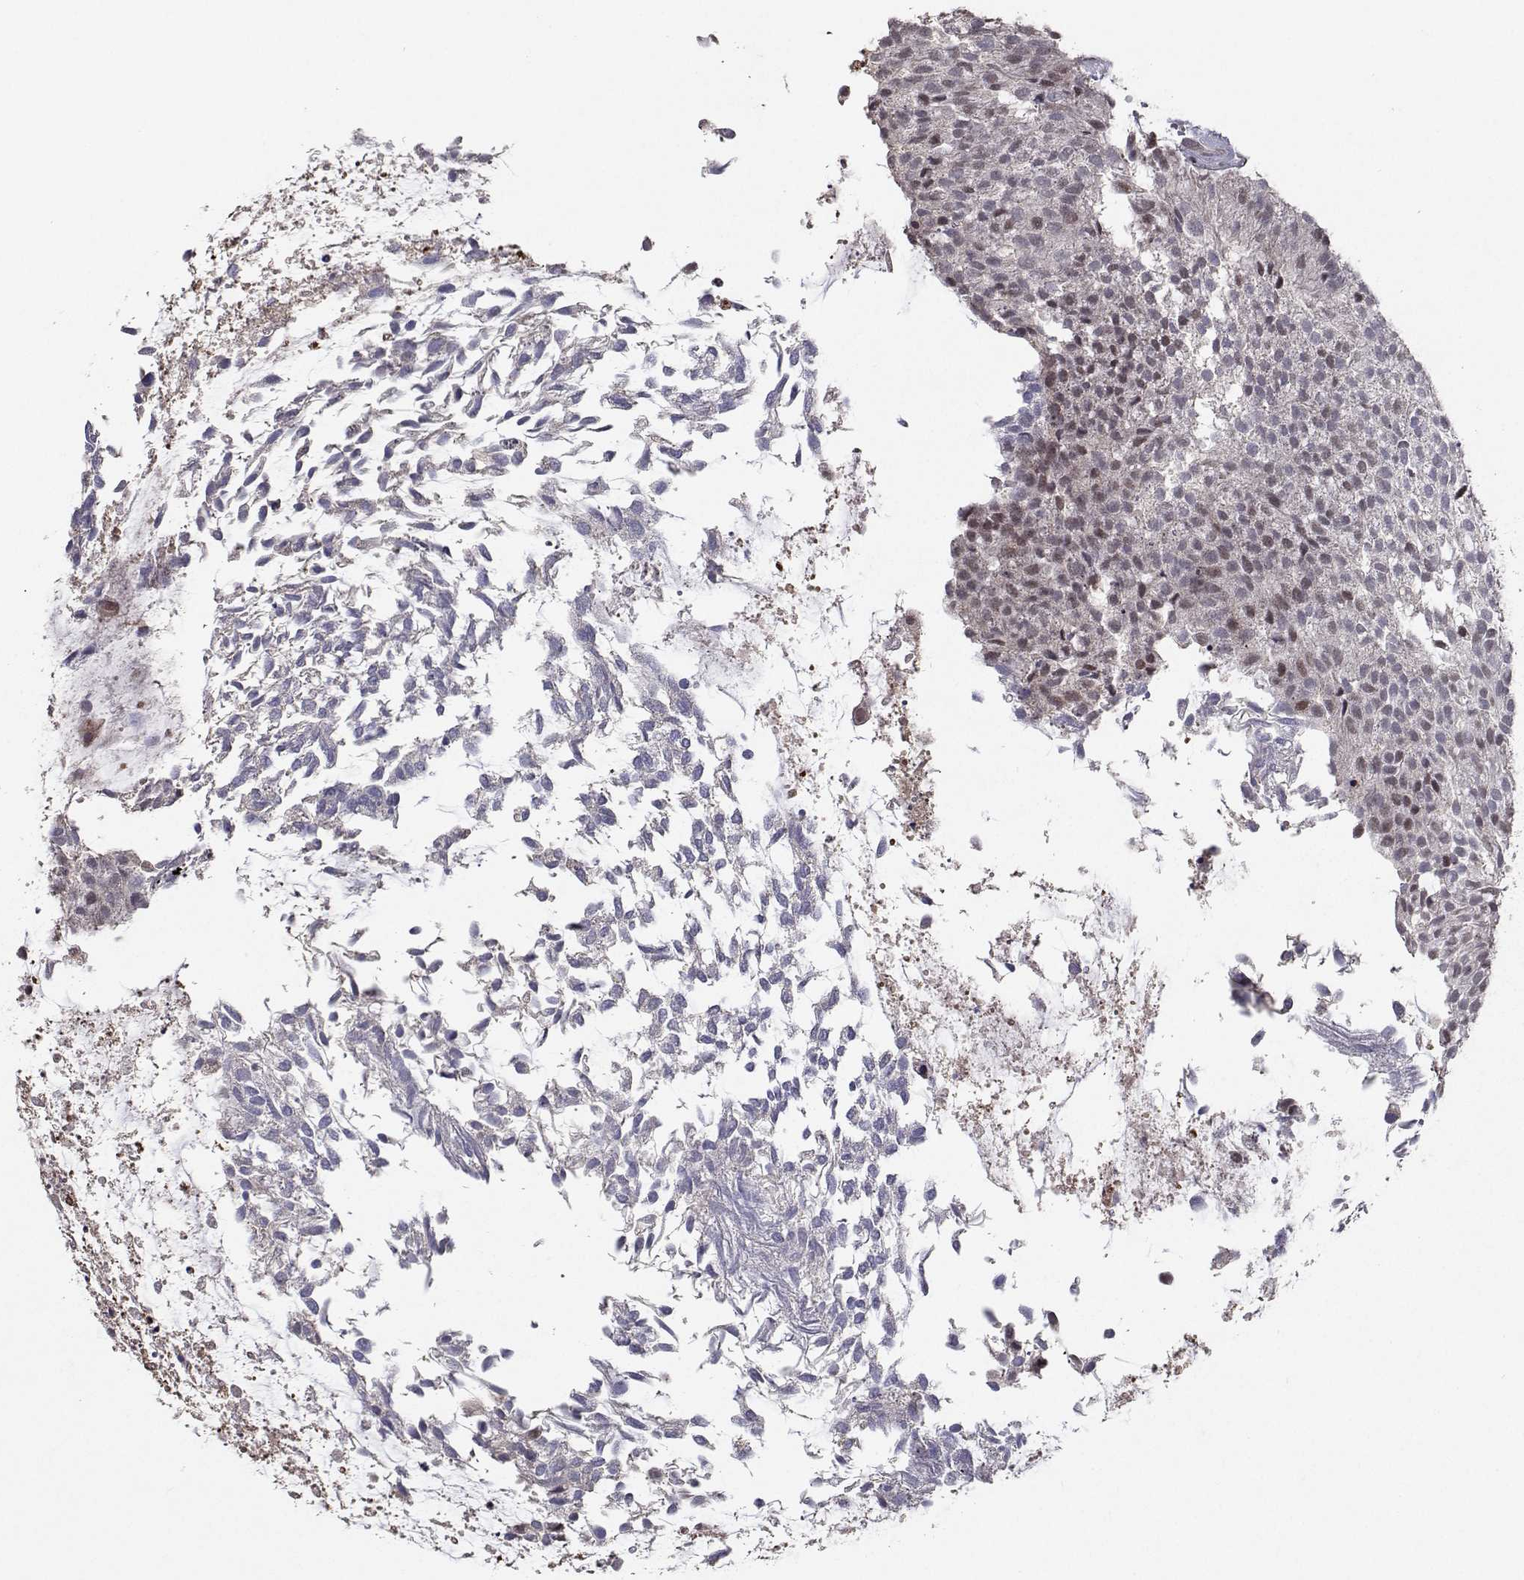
{"staining": {"intensity": "moderate", "quantity": "<25%", "location": "nuclear"}, "tissue": "urothelial cancer", "cell_type": "Tumor cells", "image_type": "cancer", "snomed": [{"axis": "morphology", "description": "Urothelial carcinoma, NOS"}, {"axis": "topography", "description": "Urinary bladder"}], "caption": "Transitional cell carcinoma tissue demonstrates moderate nuclear staining in approximately <25% of tumor cells The staining is performed using DAB brown chromogen to label protein expression. The nuclei are counter-stained blue using hematoxylin.", "gene": "RBPJL", "patient": {"sex": "male", "age": 84}}